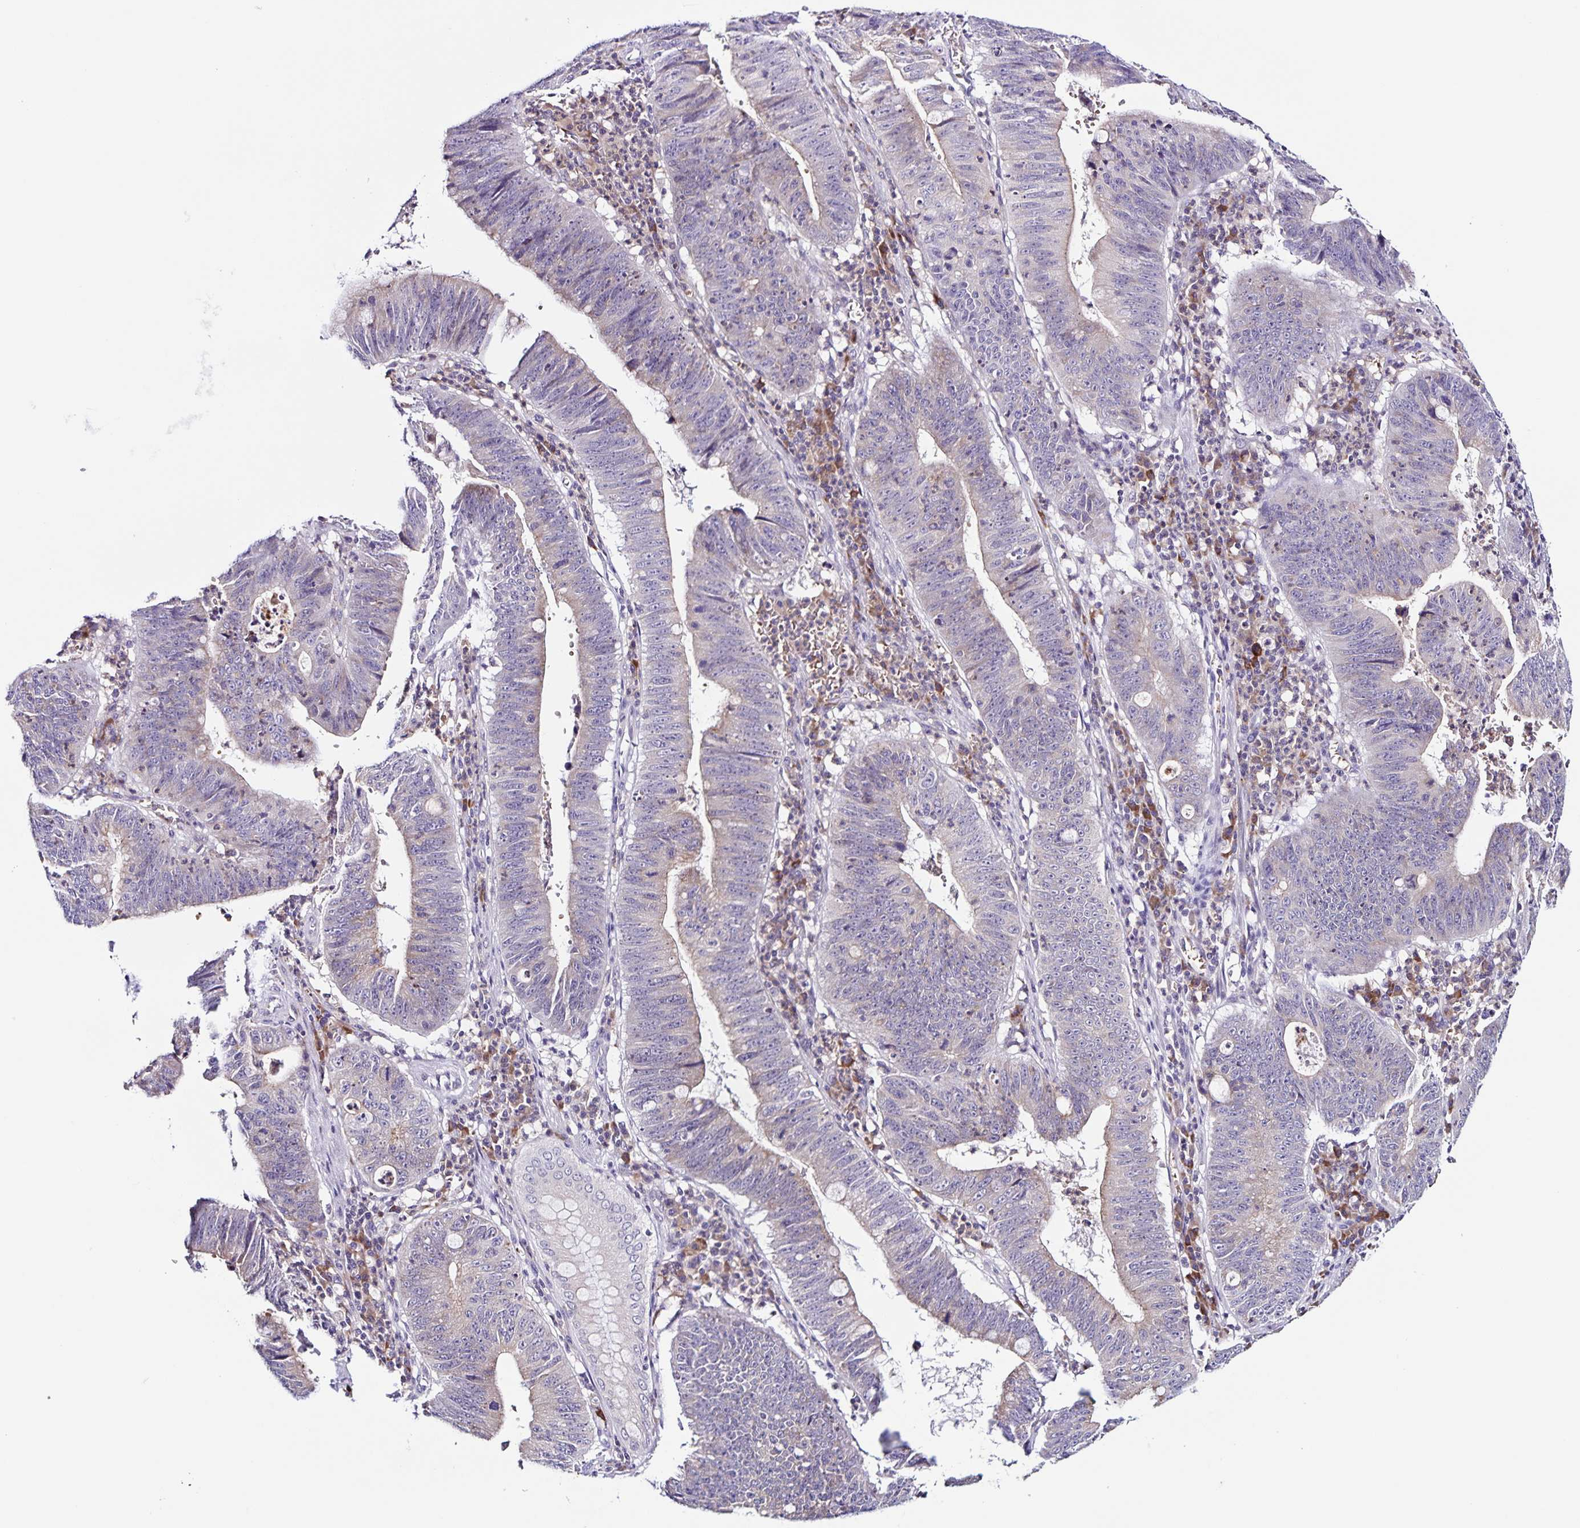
{"staining": {"intensity": "negative", "quantity": "none", "location": "none"}, "tissue": "stomach cancer", "cell_type": "Tumor cells", "image_type": "cancer", "snomed": [{"axis": "morphology", "description": "Adenocarcinoma, NOS"}, {"axis": "topography", "description": "Stomach"}], "caption": "Tumor cells show no significant protein staining in stomach cancer. (DAB immunohistochemistry visualized using brightfield microscopy, high magnification).", "gene": "STPG4", "patient": {"sex": "male", "age": 59}}